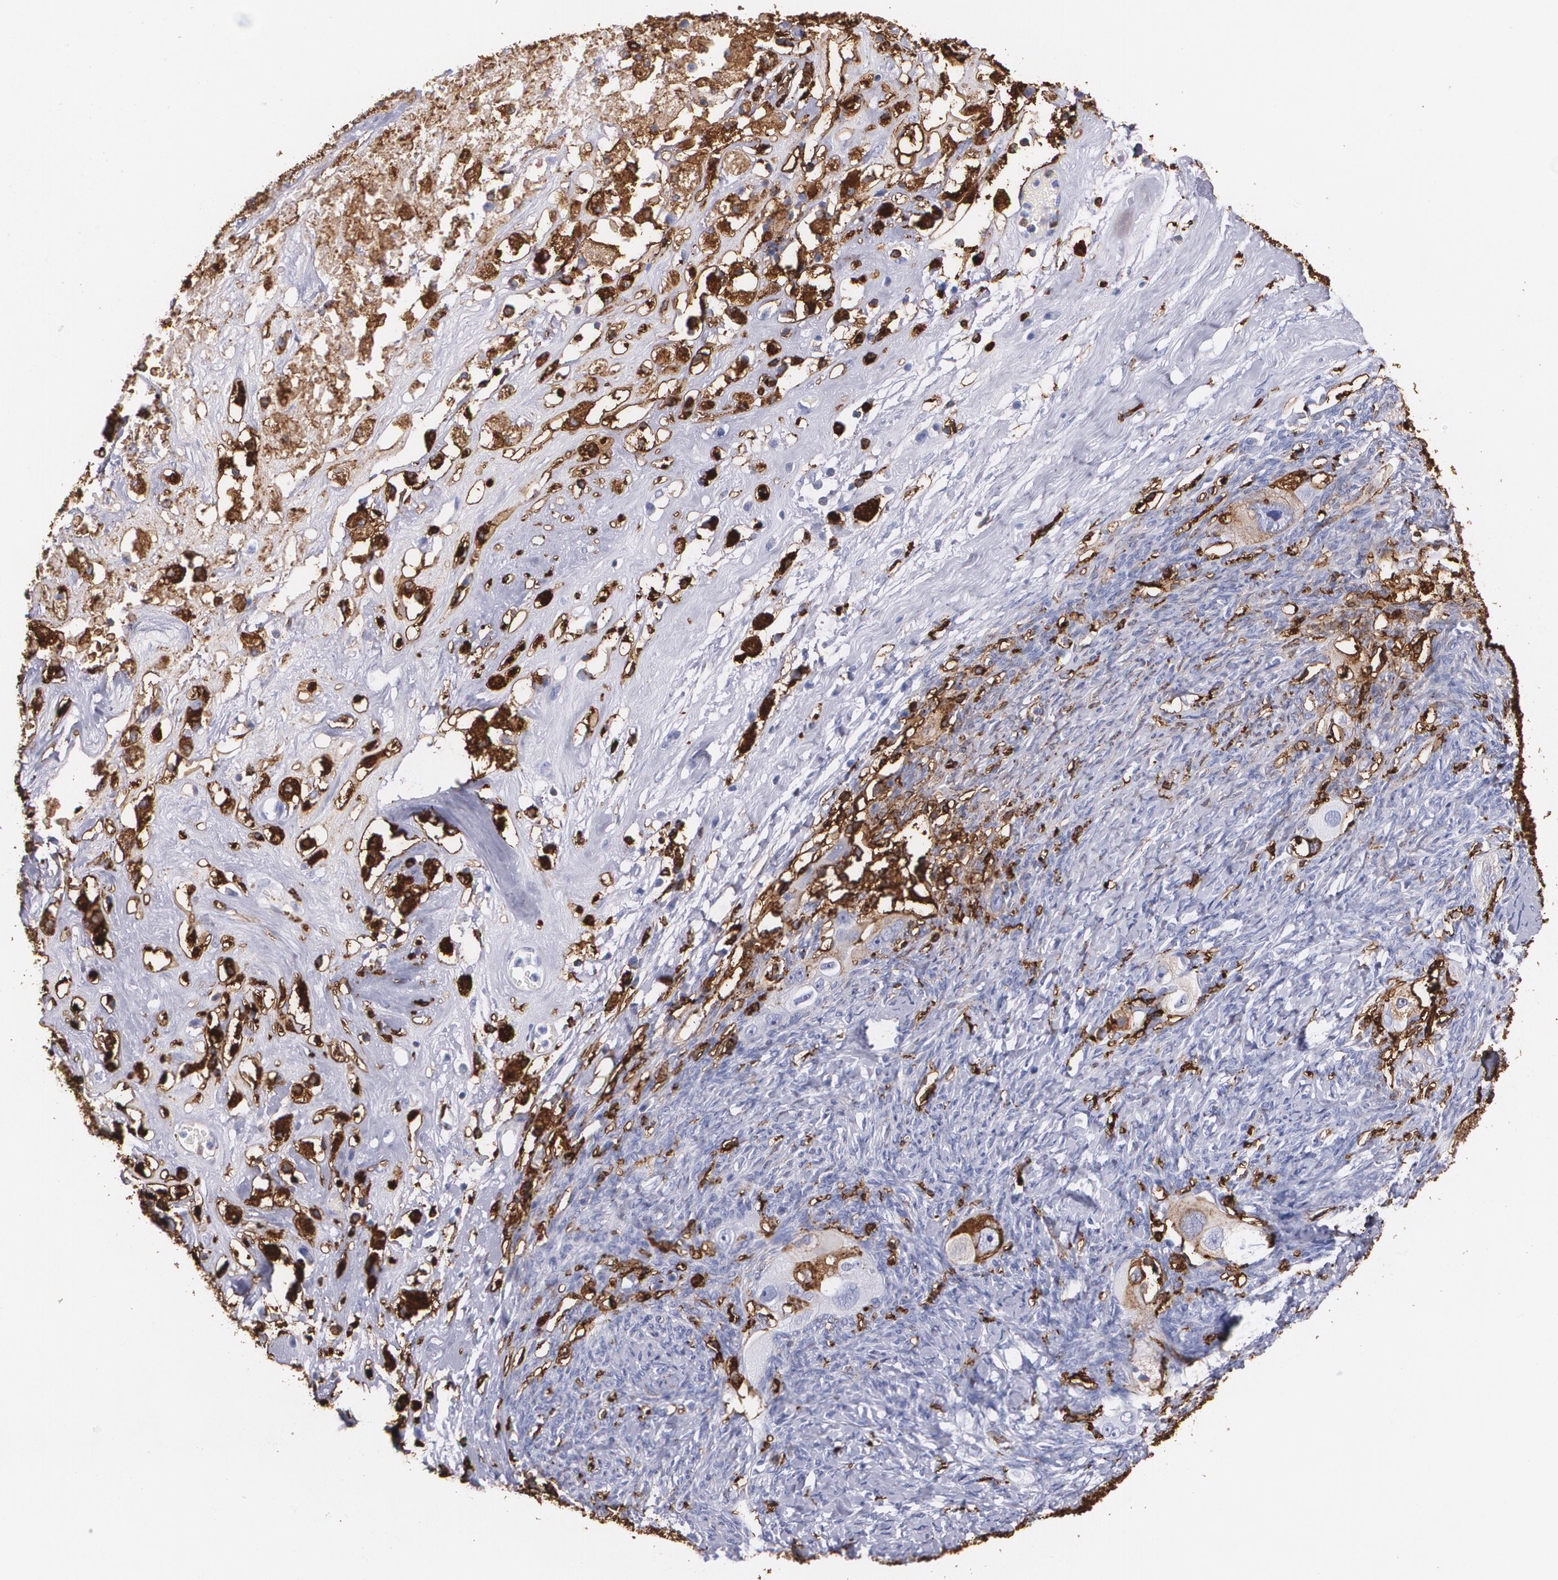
{"staining": {"intensity": "weak", "quantity": "<25%", "location": "cytoplasmic/membranous"}, "tissue": "ovarian cancer", "cell_type": "Tumor cells", "image_type": "cancer", "snomed": [{"axis": "morphology", "description": "Normal tissue, NOS"}, {"axis": "morphology", "description": "Cystadenocarcinoma, serous, NOS"}, {"axis": "topography", "description": "Ovary"}], "caption": "Immunohistochemistry image of neoplastic tissue: human ovarian serous cystadenocarcinoma stained with DAB demonstrates no significant protein staining in tumor cells.", "gene": "HLA-DRA", "patient": {"sex": "female", "age": 62}}